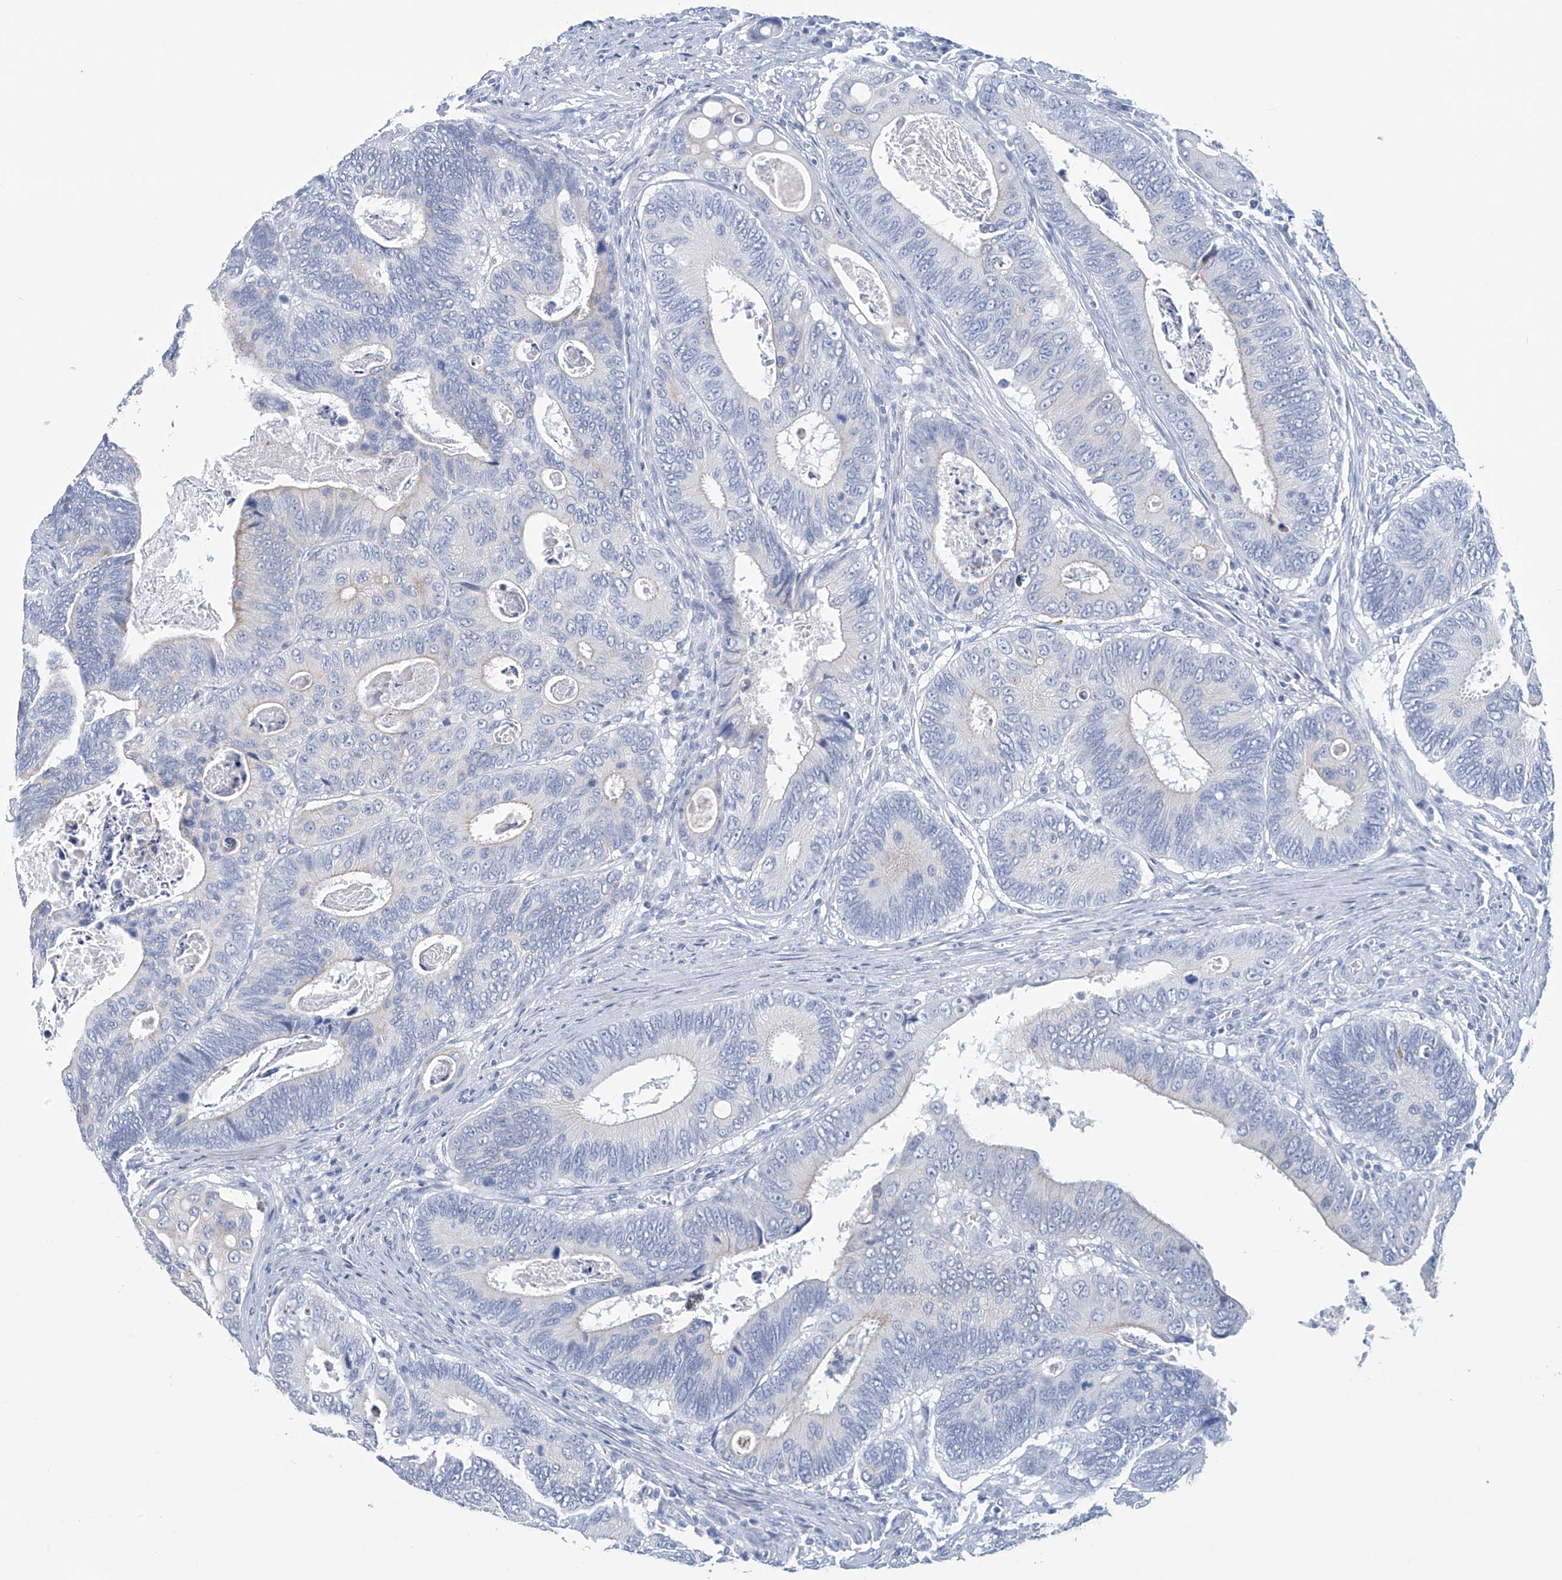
{"staining": {"intensity": "negative", "quantity": "none", "location": "none"}, "tissue": "colorectal cancer", "cell_type": "Tumor cells", "image_type": "cancer", "snomed": [{"axis": "morphology", "description": "Inflammation, NOS"}, {"axis": "morphology", "description": "Adenocarcinoma, NOS"}, {"axis": "topography", "description": "Colon"}], "caption": "Immunohistochemical staining of human colorectal cancer (adenocarcinoma) shows no significant positivity in tumor cells.", "gene": "DSP", "patient": {"sex": "male", "age": 72}}